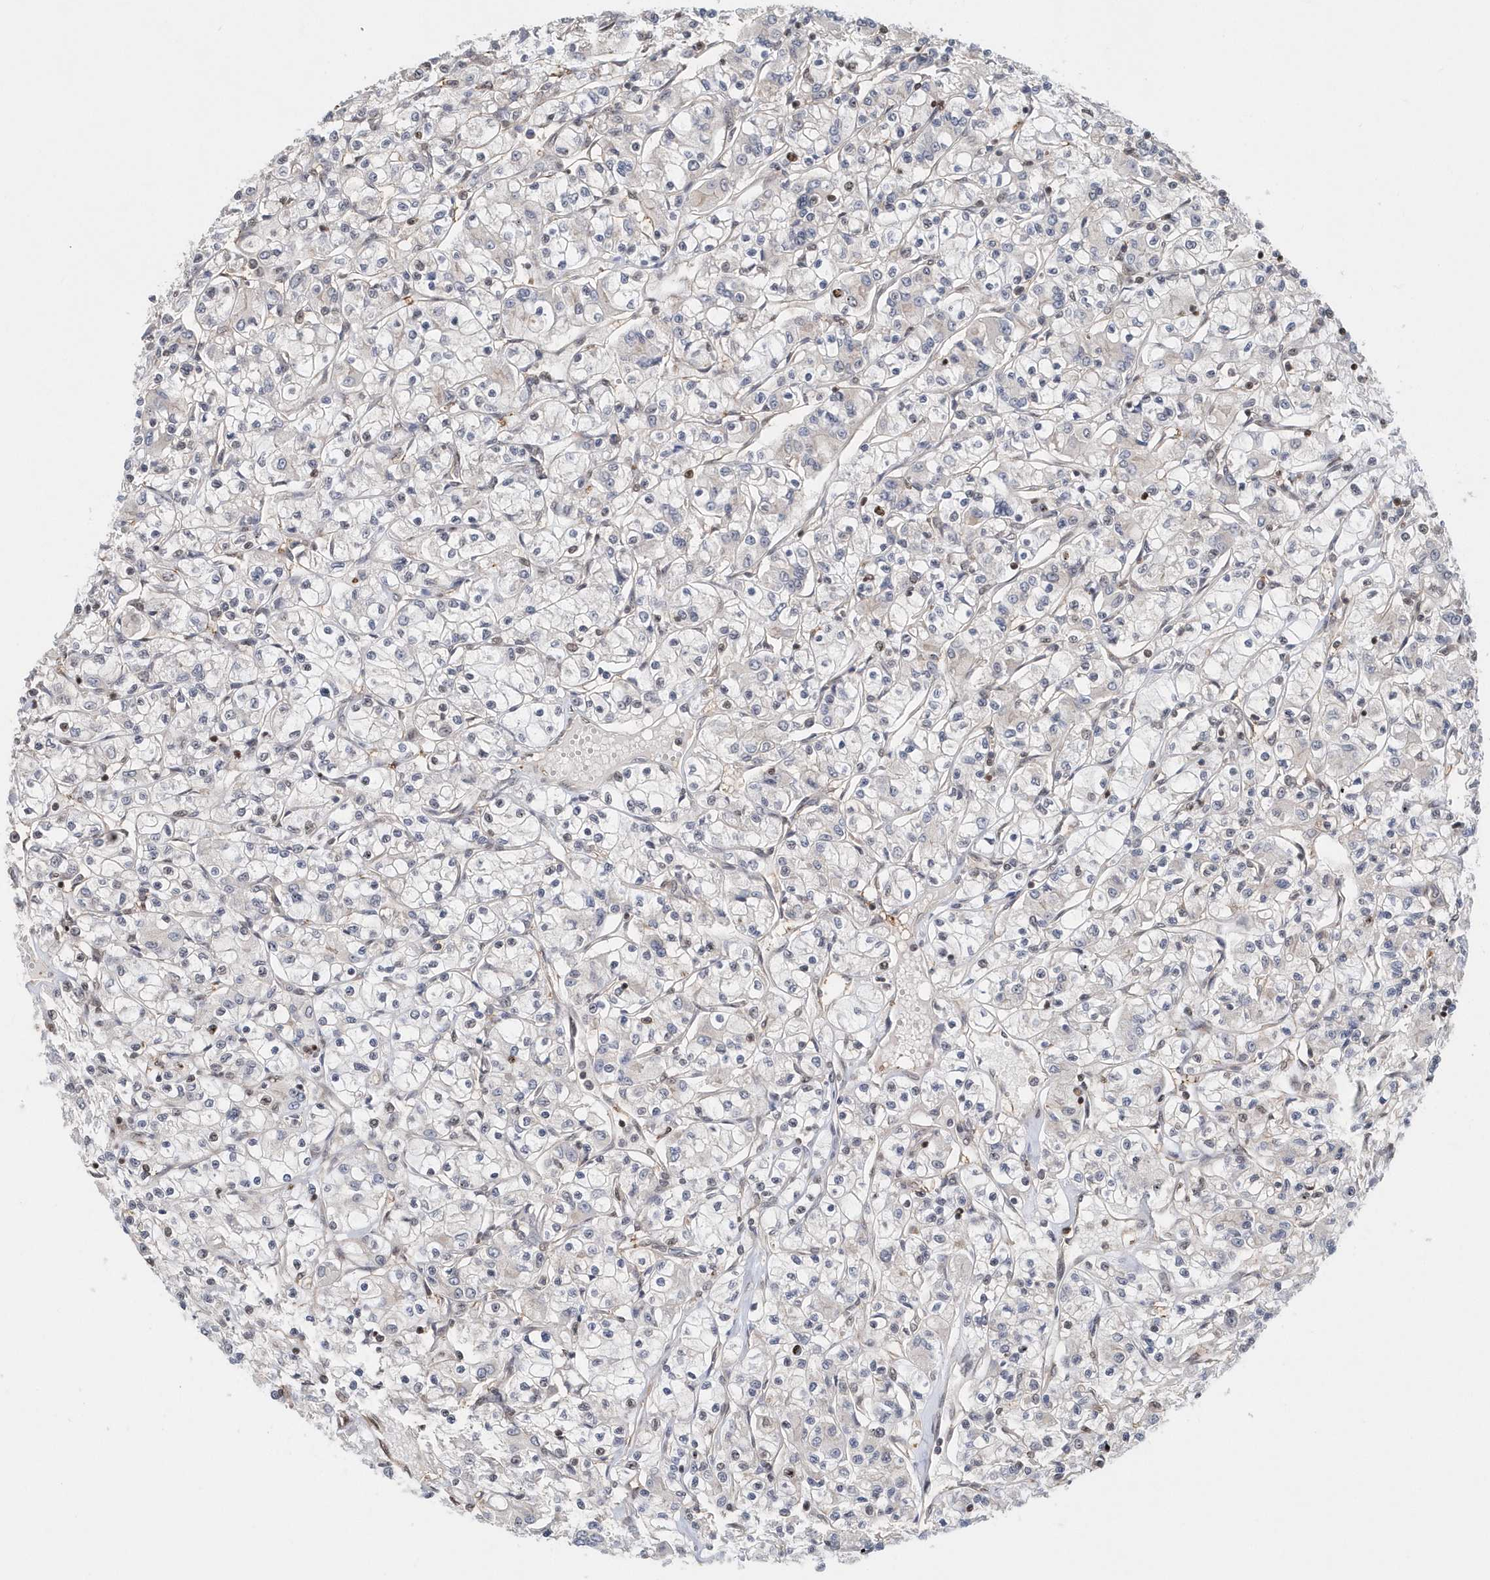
{"staining": {"intensity": "moderate", "quantity": "<25%", "location": "nuclear"}, "tissue": "renal cancer", "cell_type": "Tumor cells", "image_type": "cancer", "snomed": [{"axis": "morphology", "description": "Adenocarcinoma, NOS"}, {"axis": "topography", "description": "Kidney"}], "caption": "Moderate nuclear protein positivity is present in approximately <25% of tumor cells in renal cancer.", "gene": "SUMO2", "patient": {"sex": "female", "age": 59}}